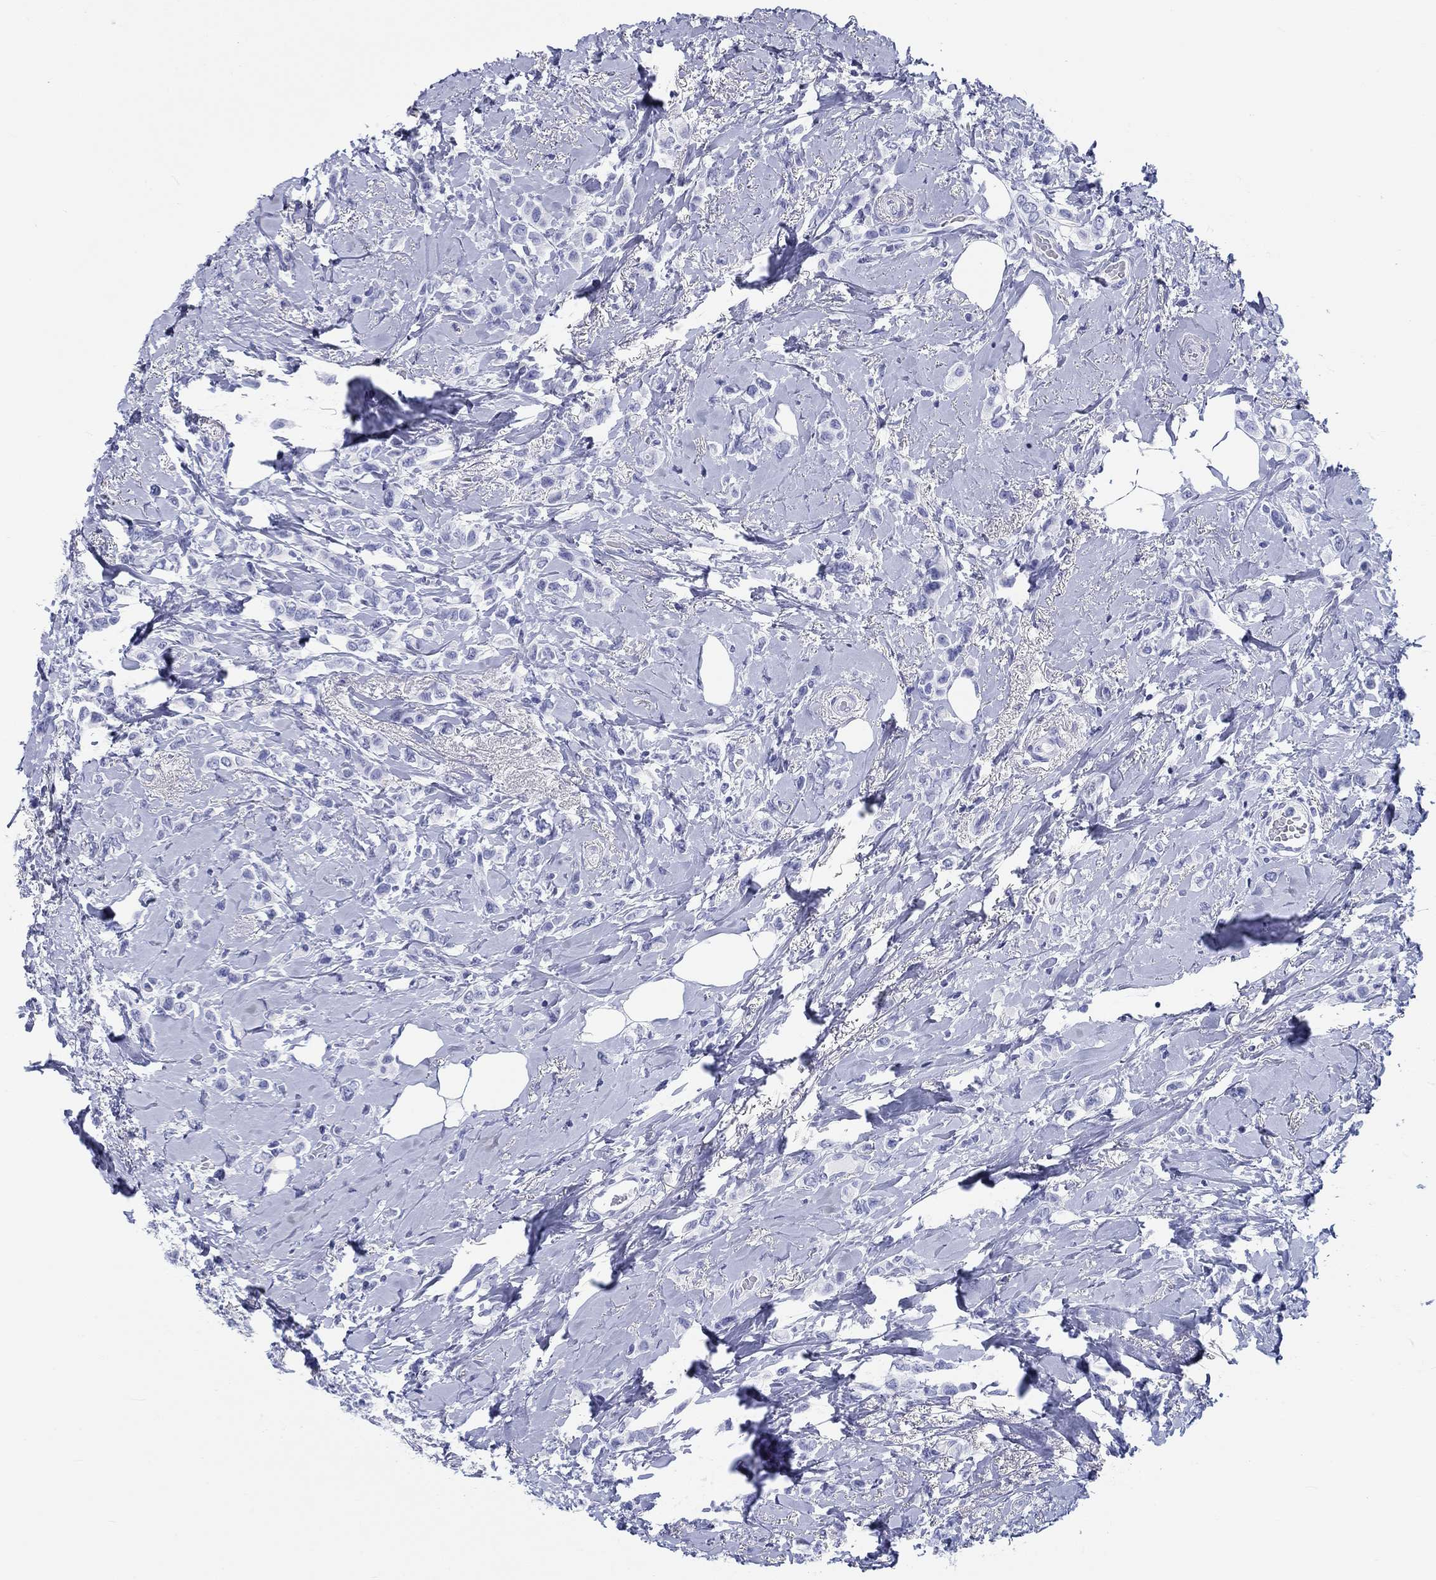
{"staining": {"intensity": "negative", "quantity": "none", "location": "none"}, "tissue": "breast cancer", "cell_type": "Tumor cells", "image_type": "cancer", "snomed": [{"axis": "morphology", "description": "Lobular carcinoma"}, {"axis": "topography", "description": "Breast"}], "caption": "The image reveals no significant staining in tumor cells of breast cancer (lobular carcinoma).", "gene": "H1-1", "patient": {"sex": "female", "age": 66}}